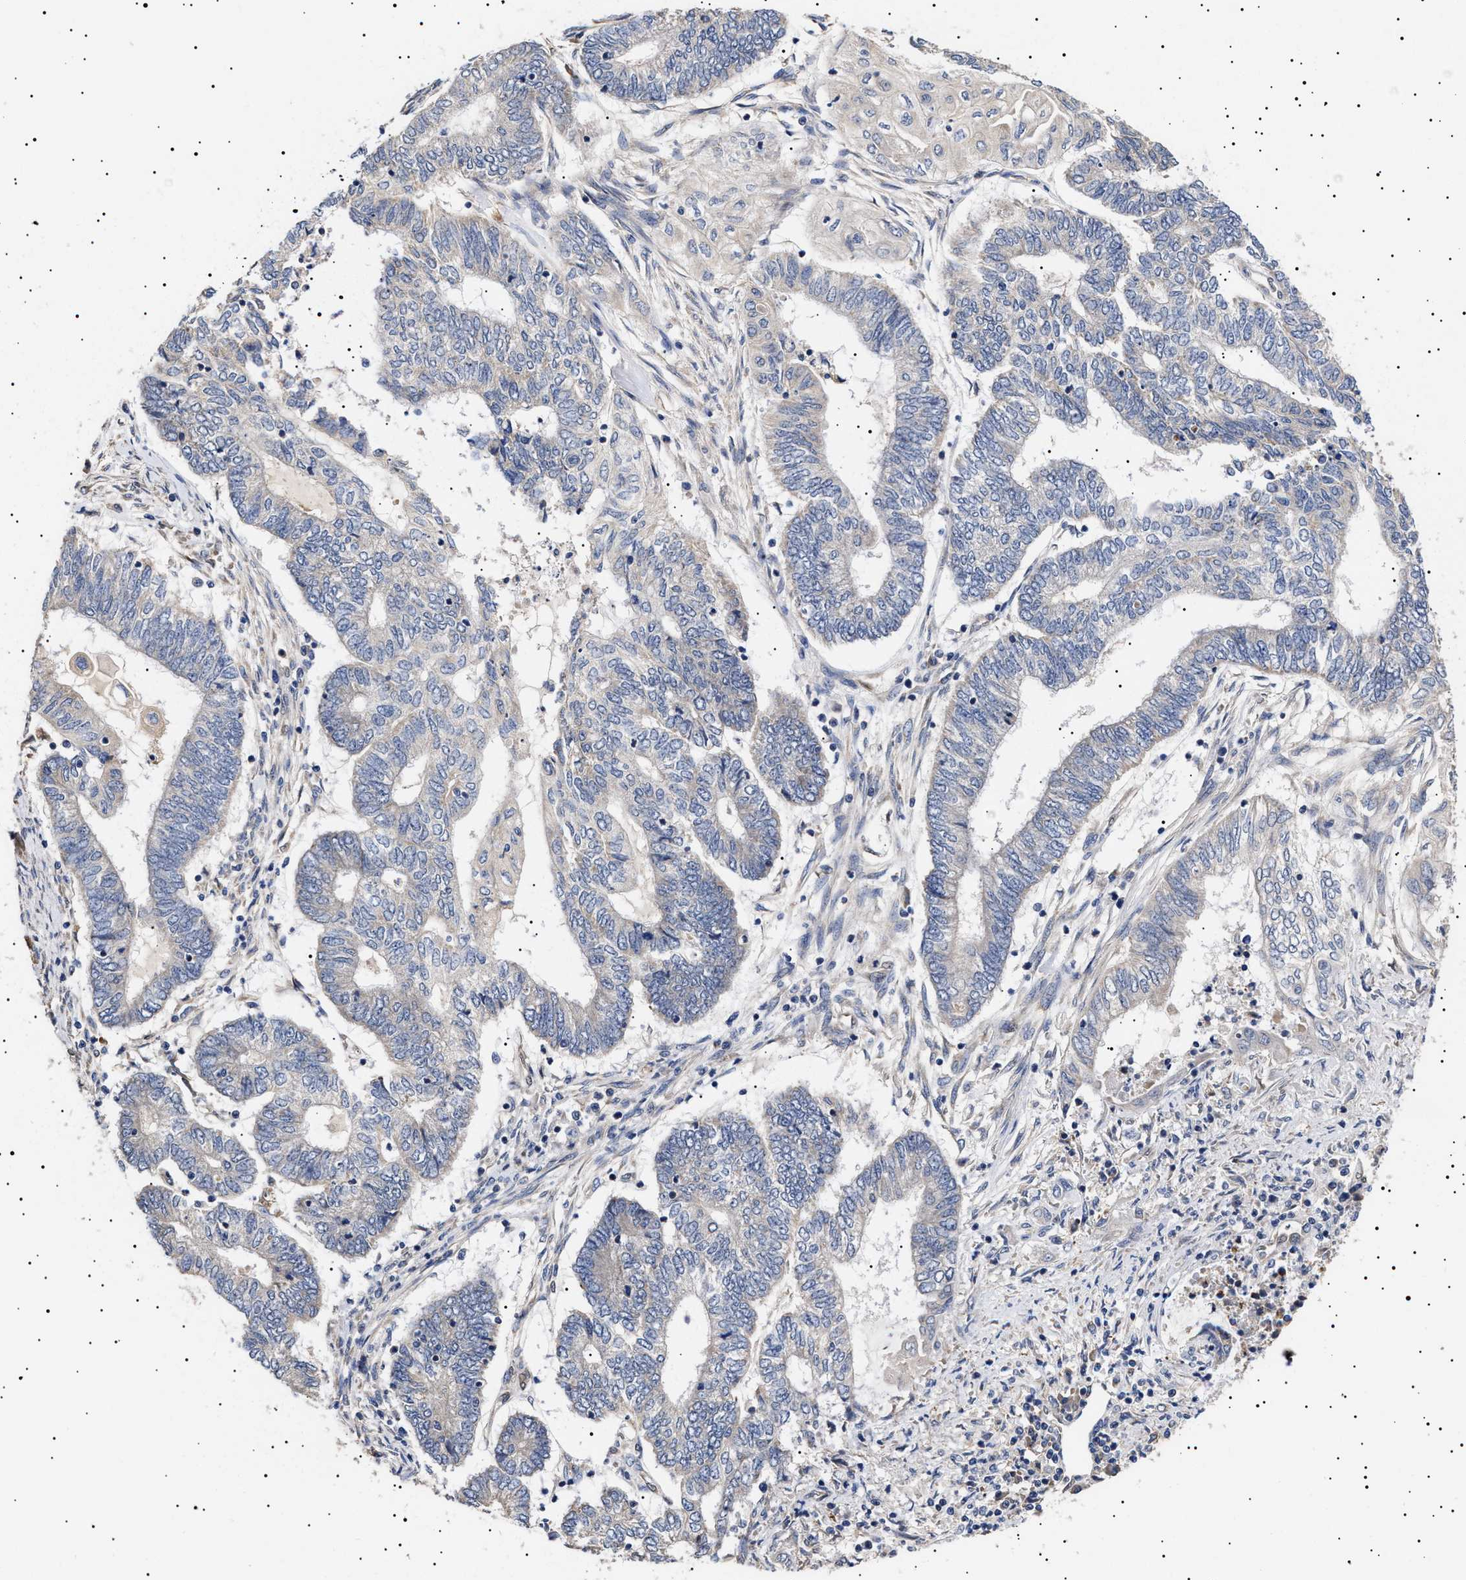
{"staining": {"intensity": "negative", "quantity": "none", "location": "none"}, "tissue": "endometrial cancer", "cell_type": "Tumor cells", "image_type": "cancer", "snomed": [{"axis": "morphology", "description": "Adenocarcinoma, NOS"}, {"axis": "topography", "description": "Uterus"}, {"axis": "topography", "description": "Endometrium"}], "caption": "Immunohistochemical staining of human endometrial cancer exhibits no significant staining in tumor cells.", "gene": "KRBA1", "patient": {"sex": "female", "age": 70}}